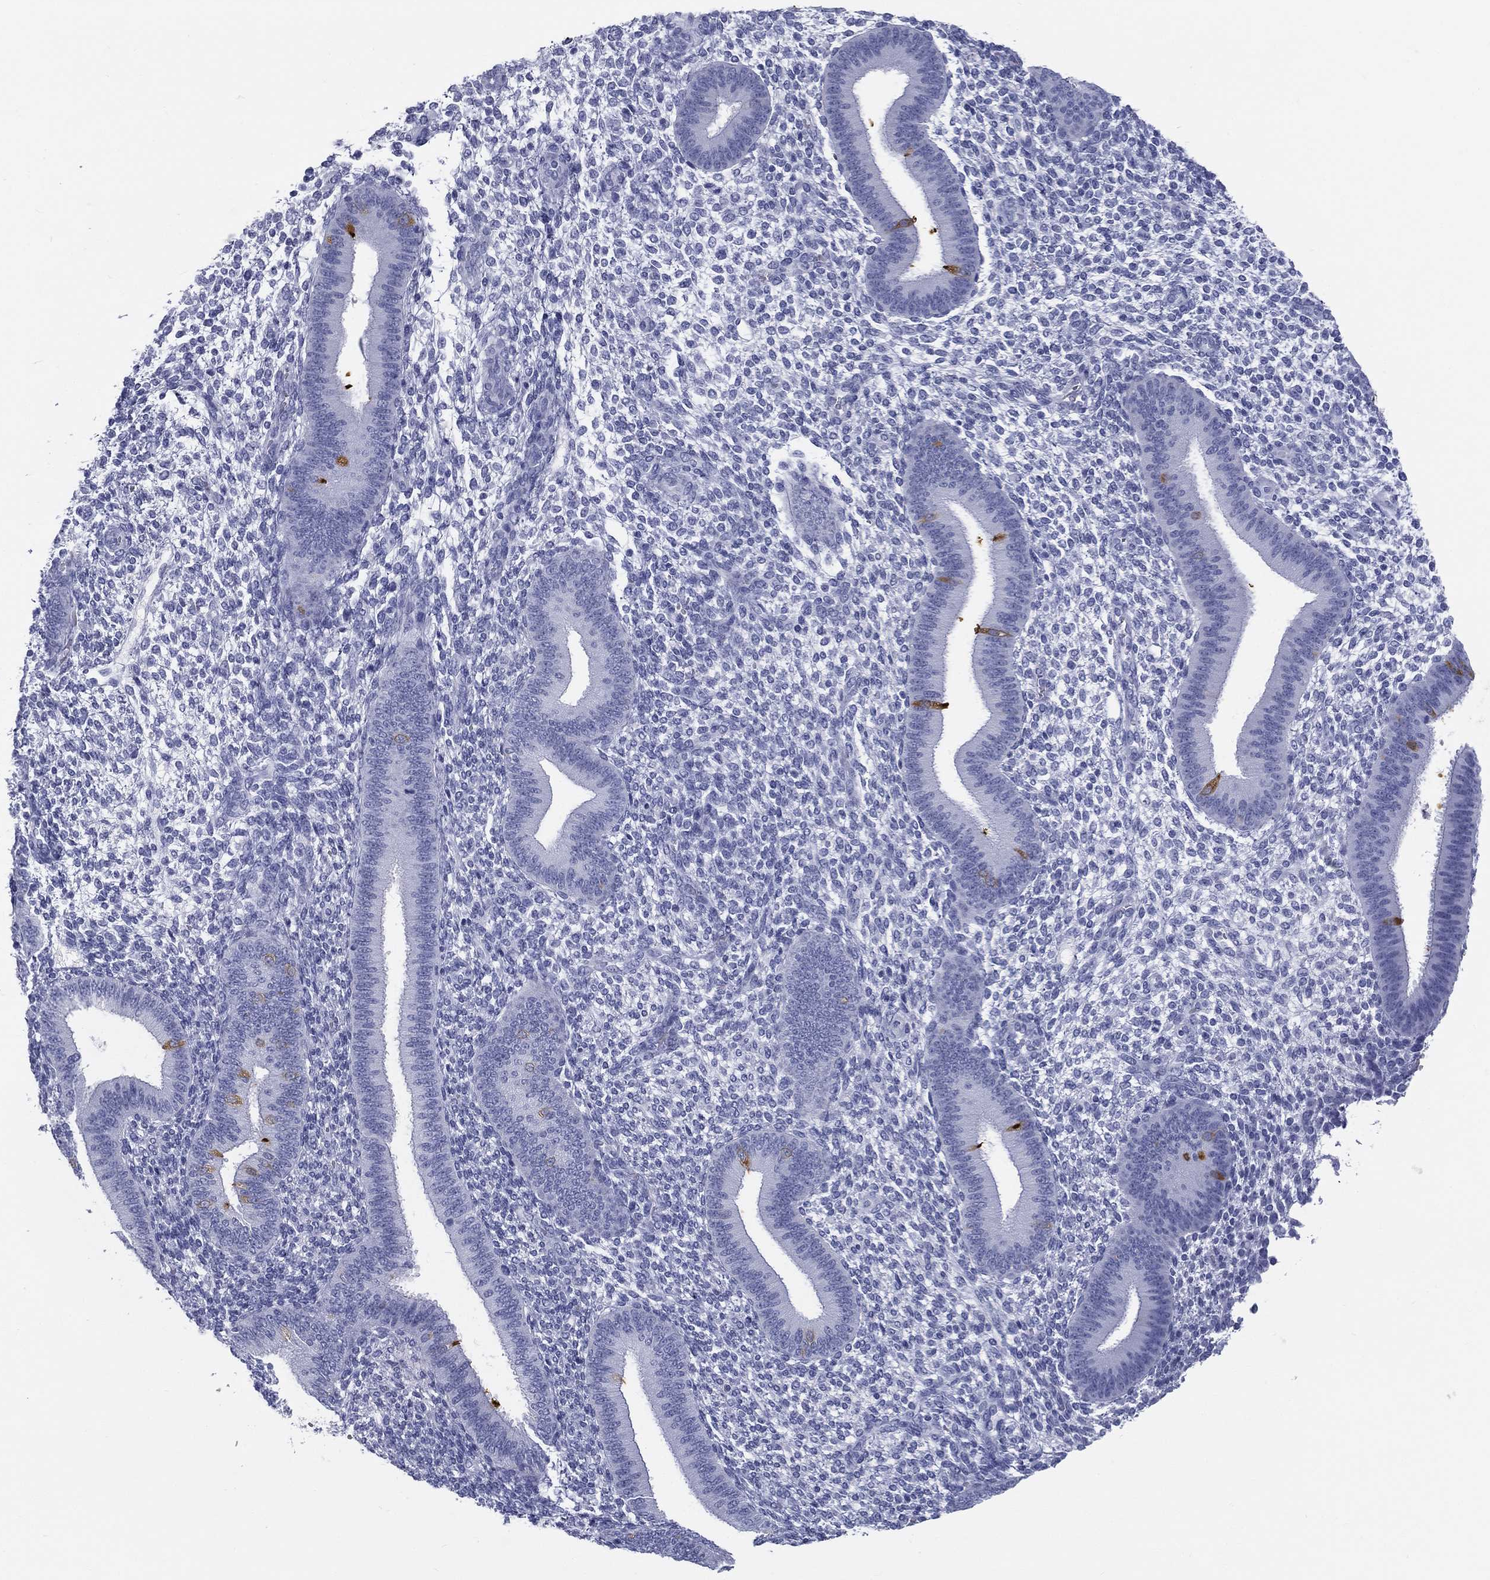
{"staining": {"intensity": "negative", "quantity": "none", "location": "none"}, "tissue": "endometrium", "cell_type": "Cells in endometrial stroma", "image_type": "normal", "snomed": [{"axis": "morphology", "description": "Normal tissue, NOS"}, {"axis": "topography", "description": "Endometrium"}], "caption": "The photomicrograph displays no staining of cells in endometrial stroma in benign endometrium. (Stains: DAB (3,3'-diaminobenzidine) immunohistochemistry (IHC) with hematoxylin counter stain, Microscopy: brightfield microscopy at high magnification).", "gene": "RSPH4A", "patient": {"sex": "female", "age": 39}}